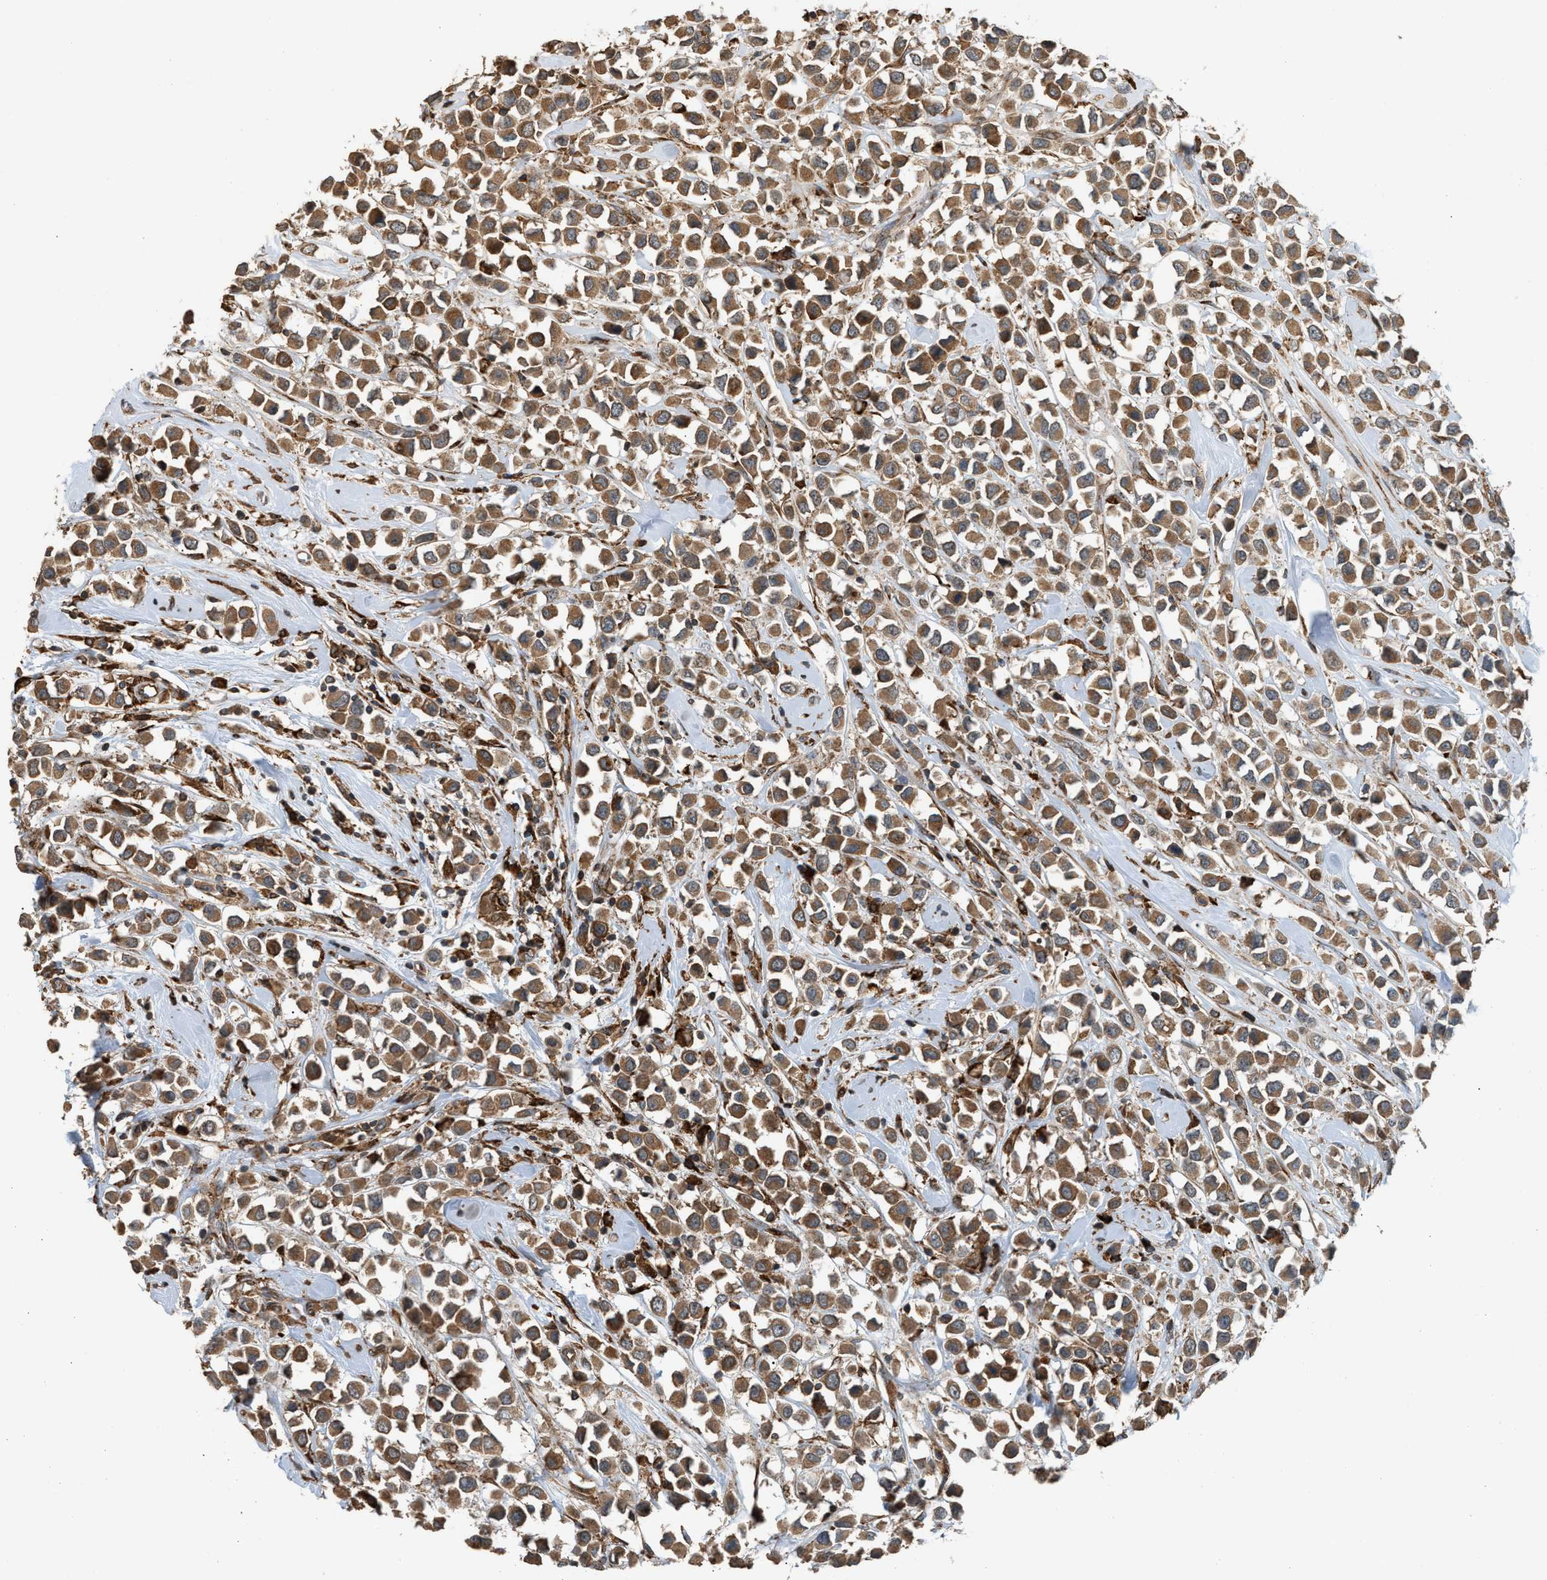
{"staining": {"intensity": "moderate", "quantity": ">75%", "location": "cytoplasmic/membranous"}, "tissue": "breast cancer", "cell_type": "Tumor cells", "image_type": "cancer", "snomed": [{"axis": "morphology", "description": "Duct carcinoma"}, {"axis": "topography", "description": "Breast"}], "caption": "Human breast cancer (invasive ductal carcinoma) stained with a brown dye shows moderate cytoplasmic/membranous positive expression in approximately >75% of tumor cells.", "gene": "BAIAP2L1", "patient": {"sex": "female", "age": 61}}